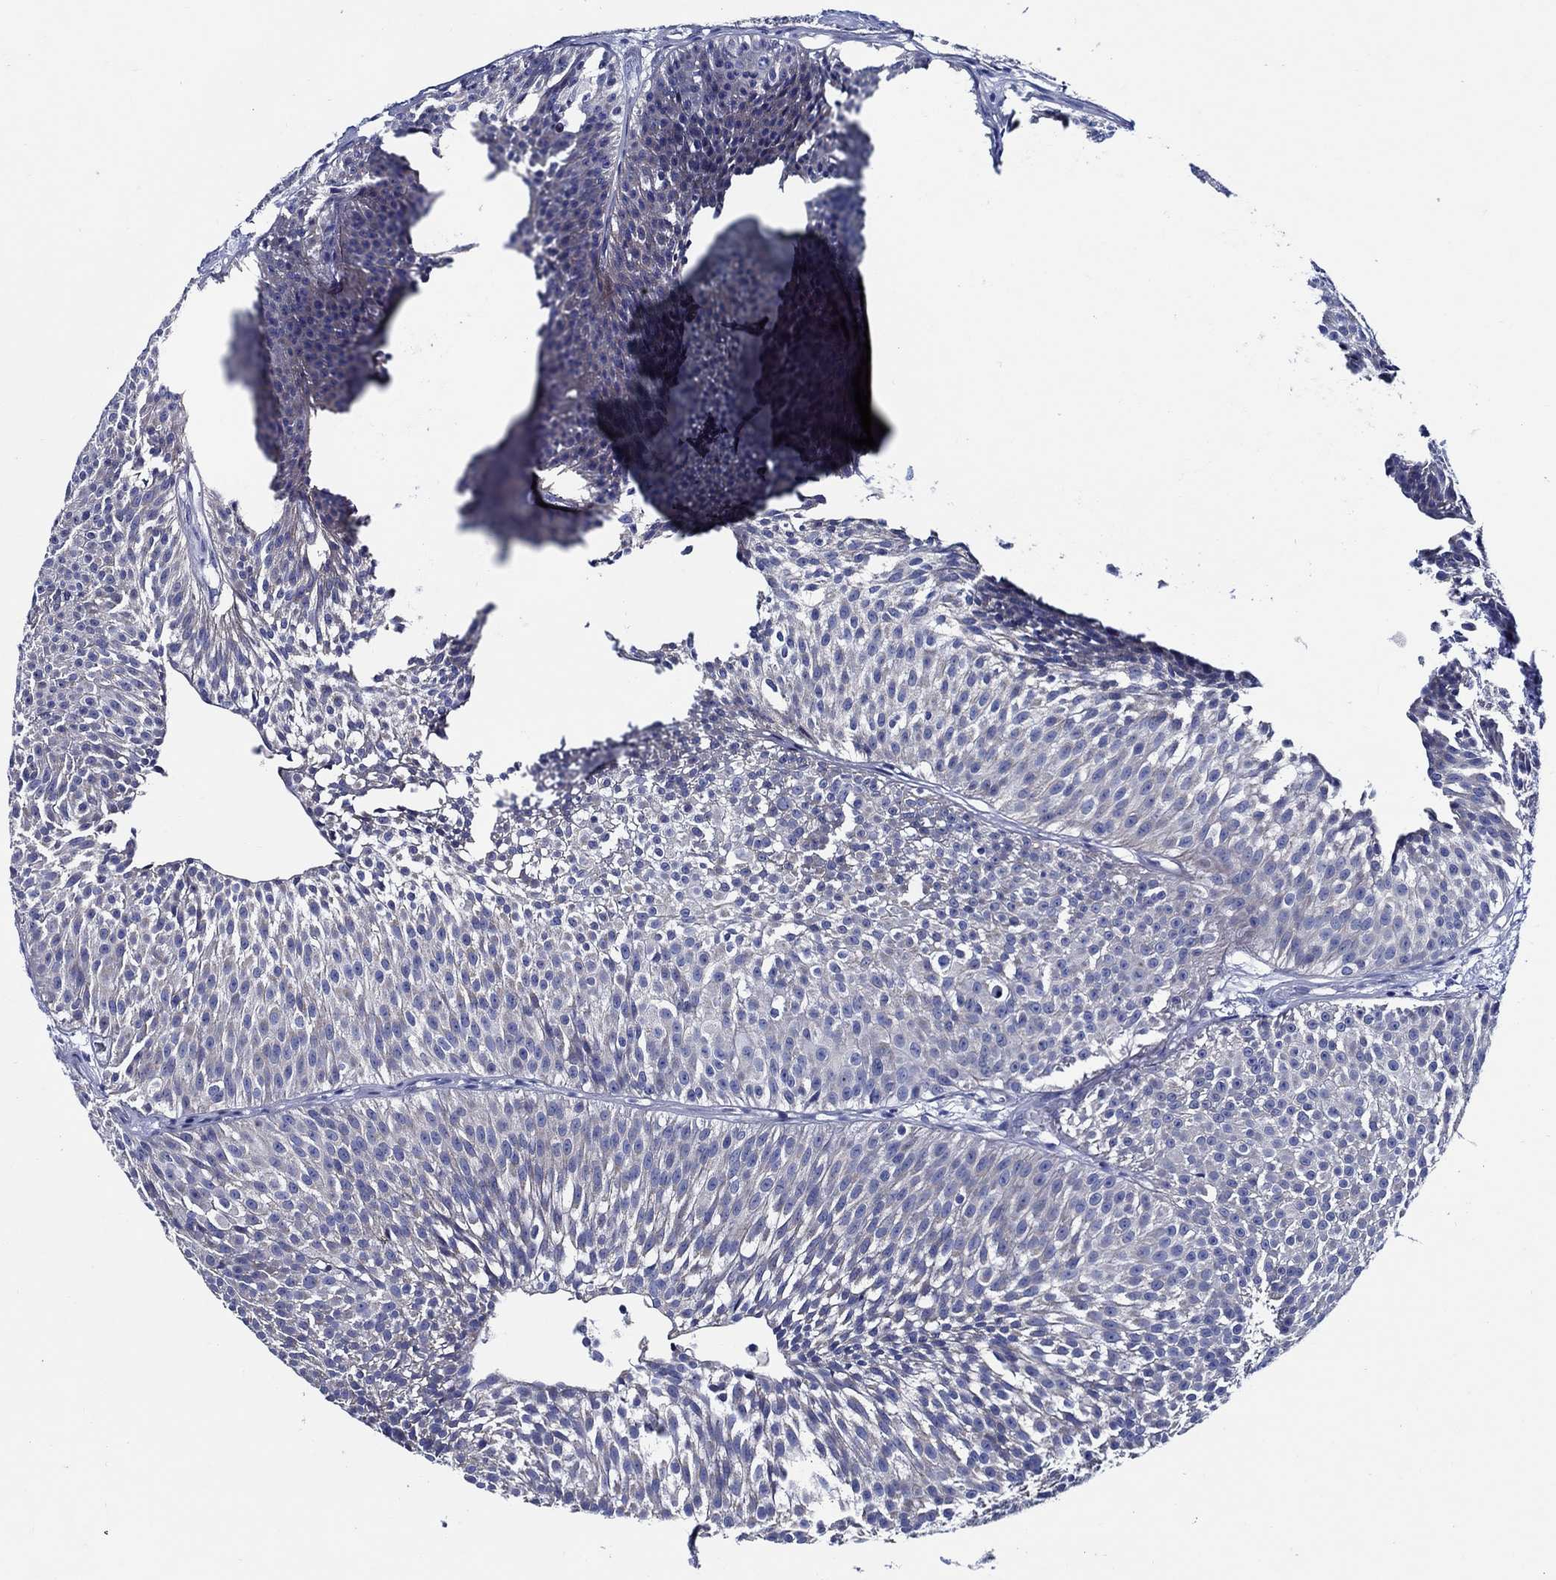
{"staining": {"intensity": "negative", "quantity": "none", "location": "none"}, "tissue": "urothelial cancer", "cell_type": "Tumor cells", "image_type": "cancer", "snomed": [{"axis": "morphology", "description": "Urothelial carcinoma, Low grade"}, {"axis": "topography", "description": "Urinary bladder"}], "caption": "High magnification brightfield microscopy of urothelial cancer stained with DAB (brown) and counterstained with hematoxylin (blue): tumor cells show no significant expression. (Stains: DAB (3,3'-diaminobenzidine) immunohistochemistry (IHC) with hematoxylin counter stain, Microscopy: brightfield microscopy at high magnification).", "gene": "SKOR1", "patient": {"sex": "male", "age": 63}}